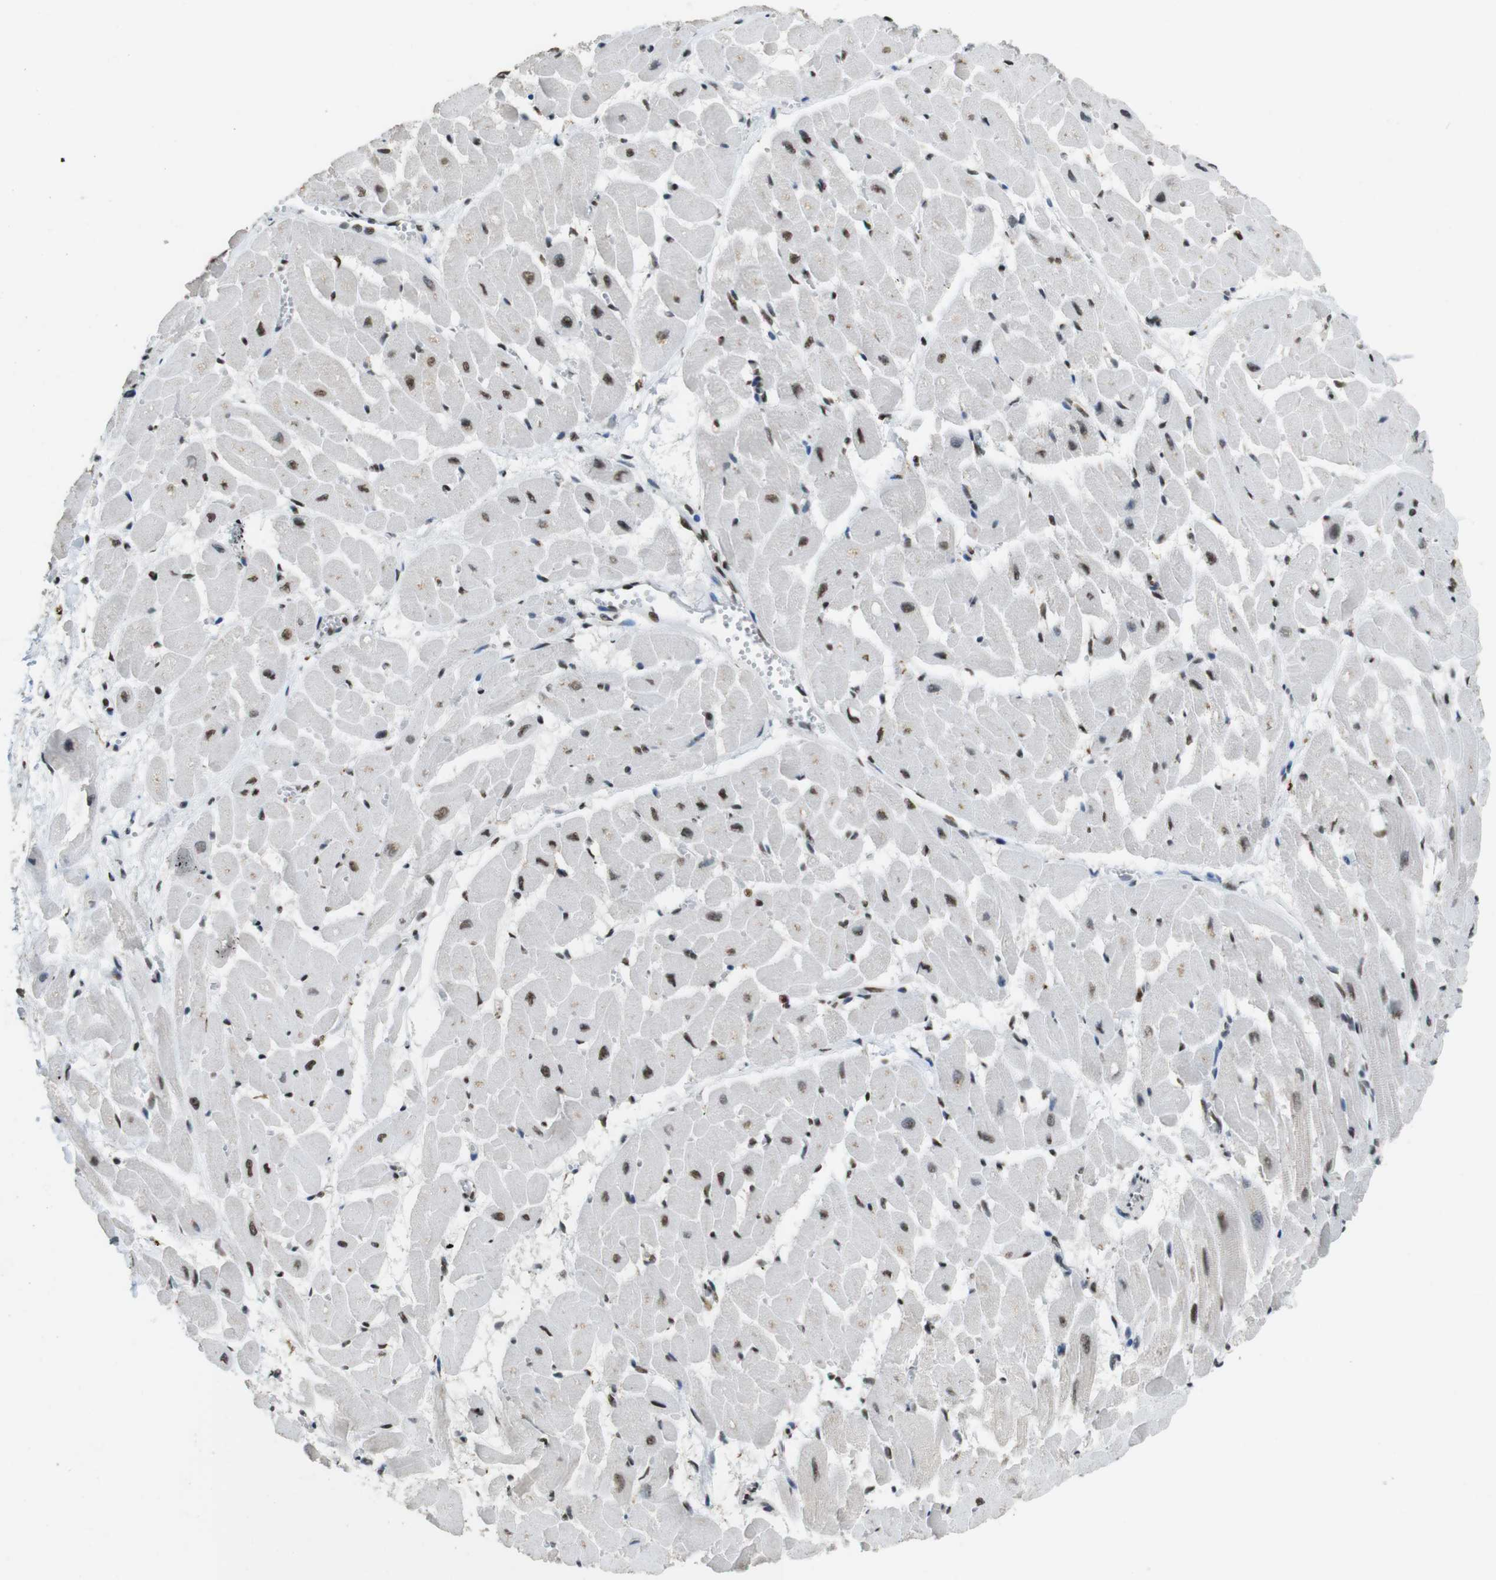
{"staining": {"intensity": "moderate", "quantity": ">75%", "location": "nuclear"}, "tissue": "heart muscle", "cell_type": "Cardiomyocytes", "image_type": "normal", "snomed": [{"axis": "morphology", "description": "Normal tissue, NOS"}, {"axis": "topography", "description": "Heart"}], "caption": "Immunohistochemical staining of unremarkable heart muscle reveals moderate nuclear protein staining in about >75% of cardiomyocytes.", "gene": "CSNK2B", "patient": {"sex": "male", "age": 45}}